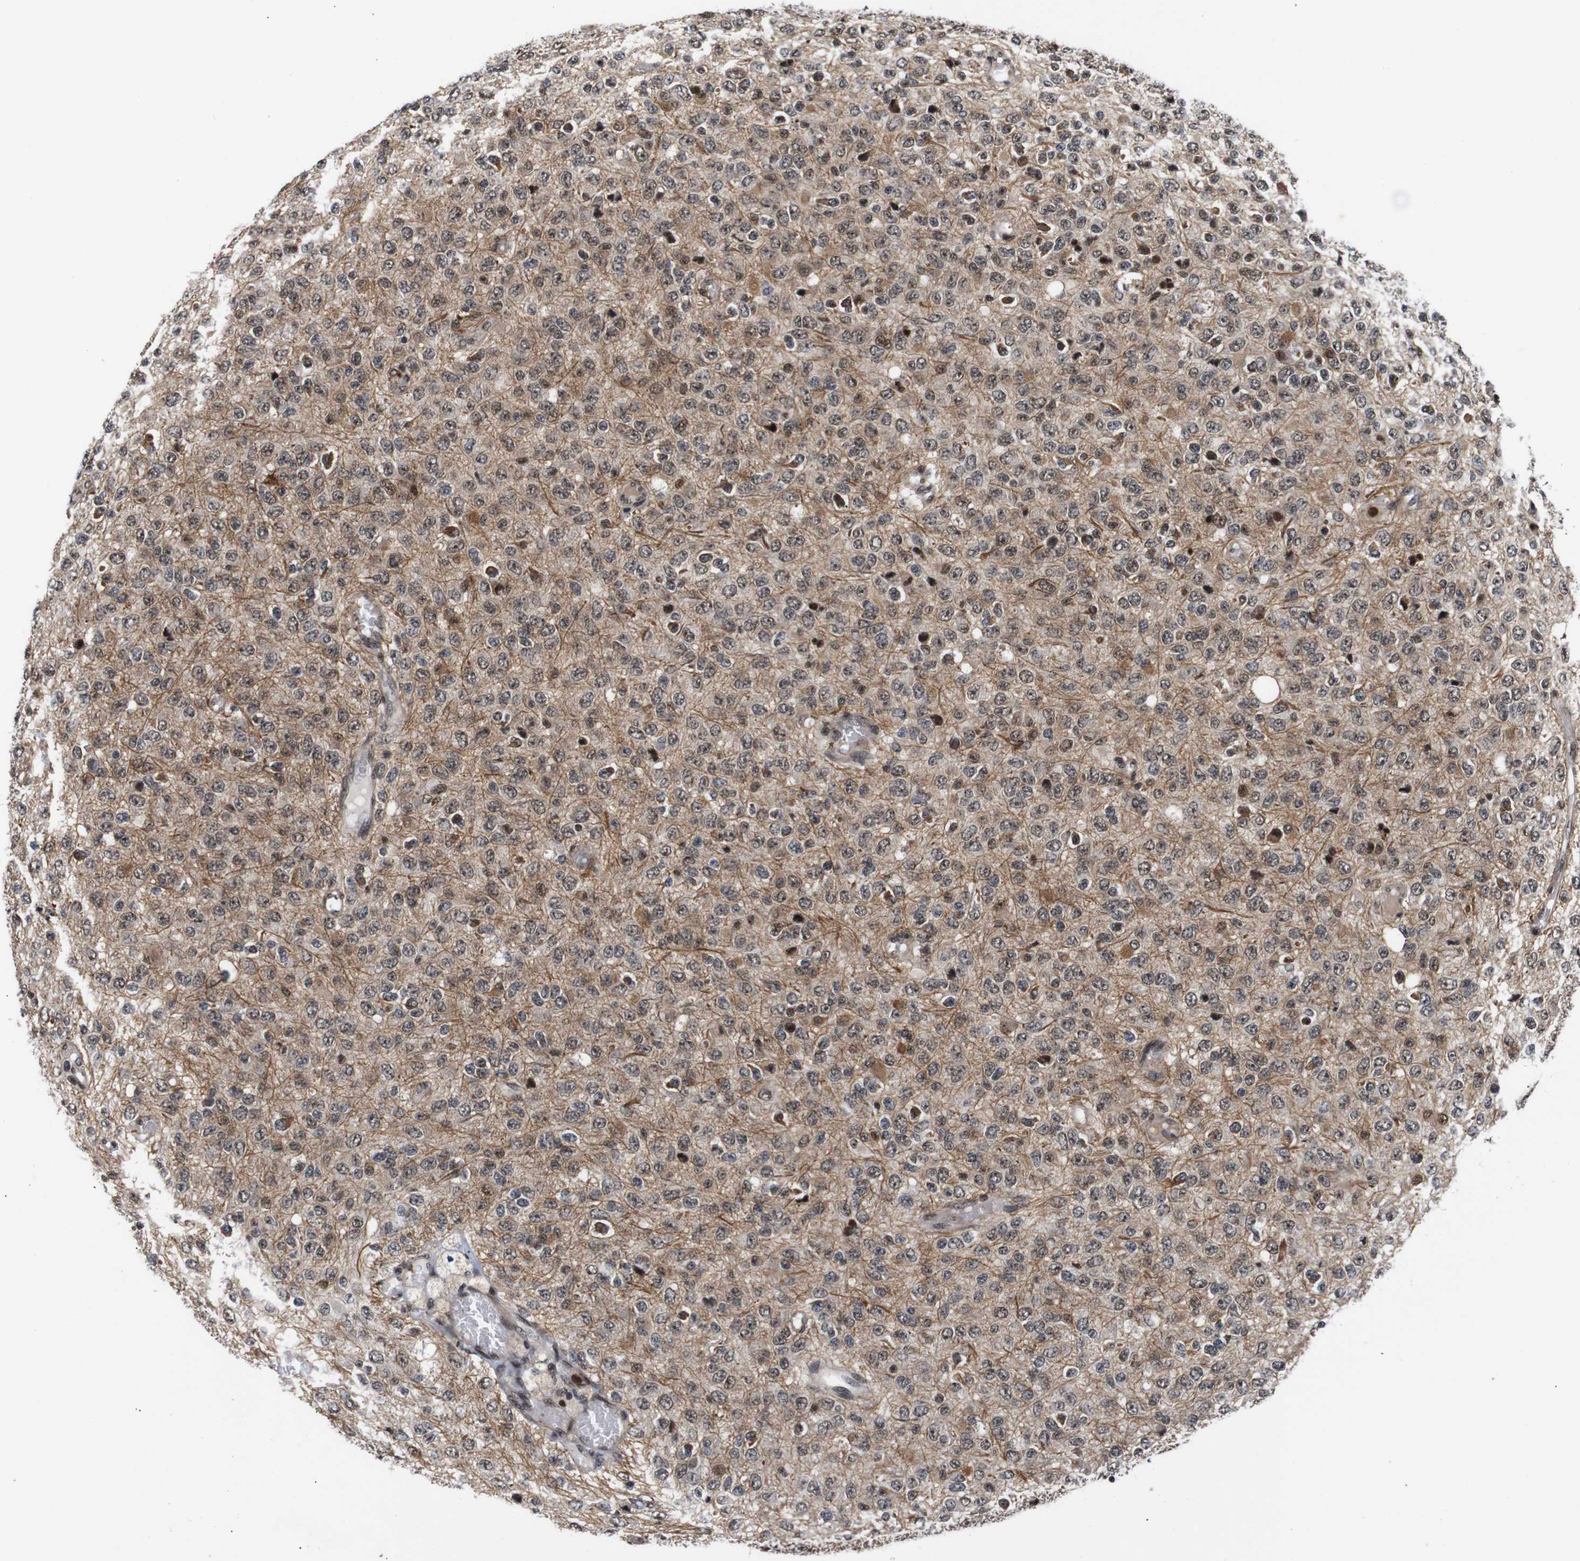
{"staining": {"intensity": "moderate", "quantity": ">75%", "location": "cytoplasmic/membranous,nuclear"}, "tissue": "glioma", "cell_type": "Tumor cells", "image_type": "cancer", "snomed": [{"axis": "morphology", "description": "Glioma, malignant, High grade"}, {"axis": "topography", "description": "pancreas cauda"}], "caption": "Immunohistochemistry (IHC) (DAB) staining of human glioma shows moderate cytoplasmic/membranous and nuclear protein expression in approximately >75% of tumor cells. (DAB IHC with brightfield microscopy, high magnification).", "gene": "KIF23", "patient": {"sex": "male", "age": 60}}